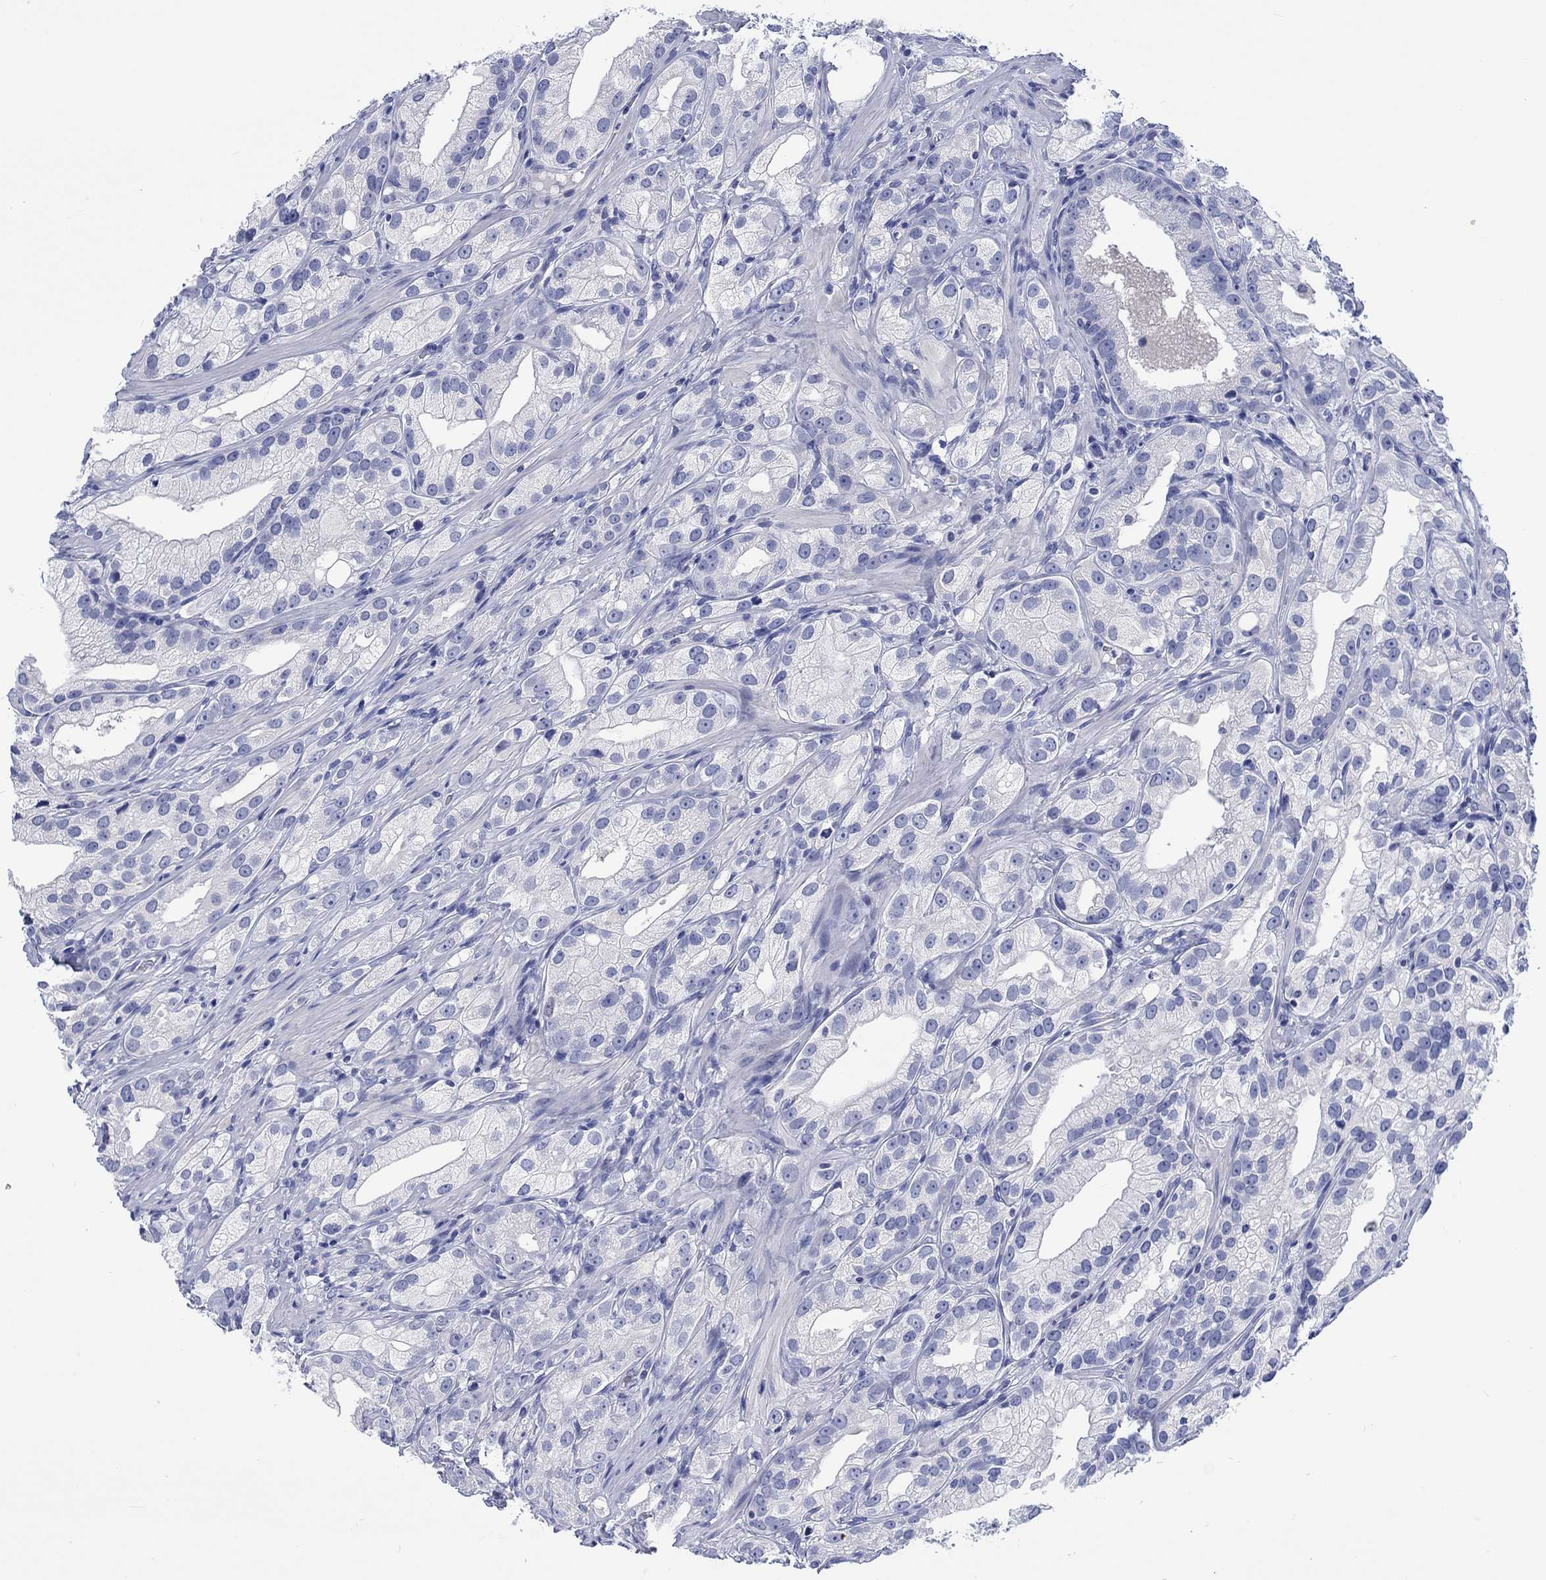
{"staining": {"intensity": "negative", "quantity": "none", "location": "none"}, "tissue": "prostate cancer", "cell_type": "Tumor cells", "image_type": "cancer", "snomed": [{"axis": "morphology", "description": "Adenocarcinoma, High grade"}, {"axis": "topography", "description": "Prostate and seminal vesicle, NOS"}], "caption": "Prostate cancer stained for a protein using immunohistochemistry (IHC) exhibits no positivity tumor cells.", "gene": "TOMM20L", "patient": {"sex": "male", "age": 62}}